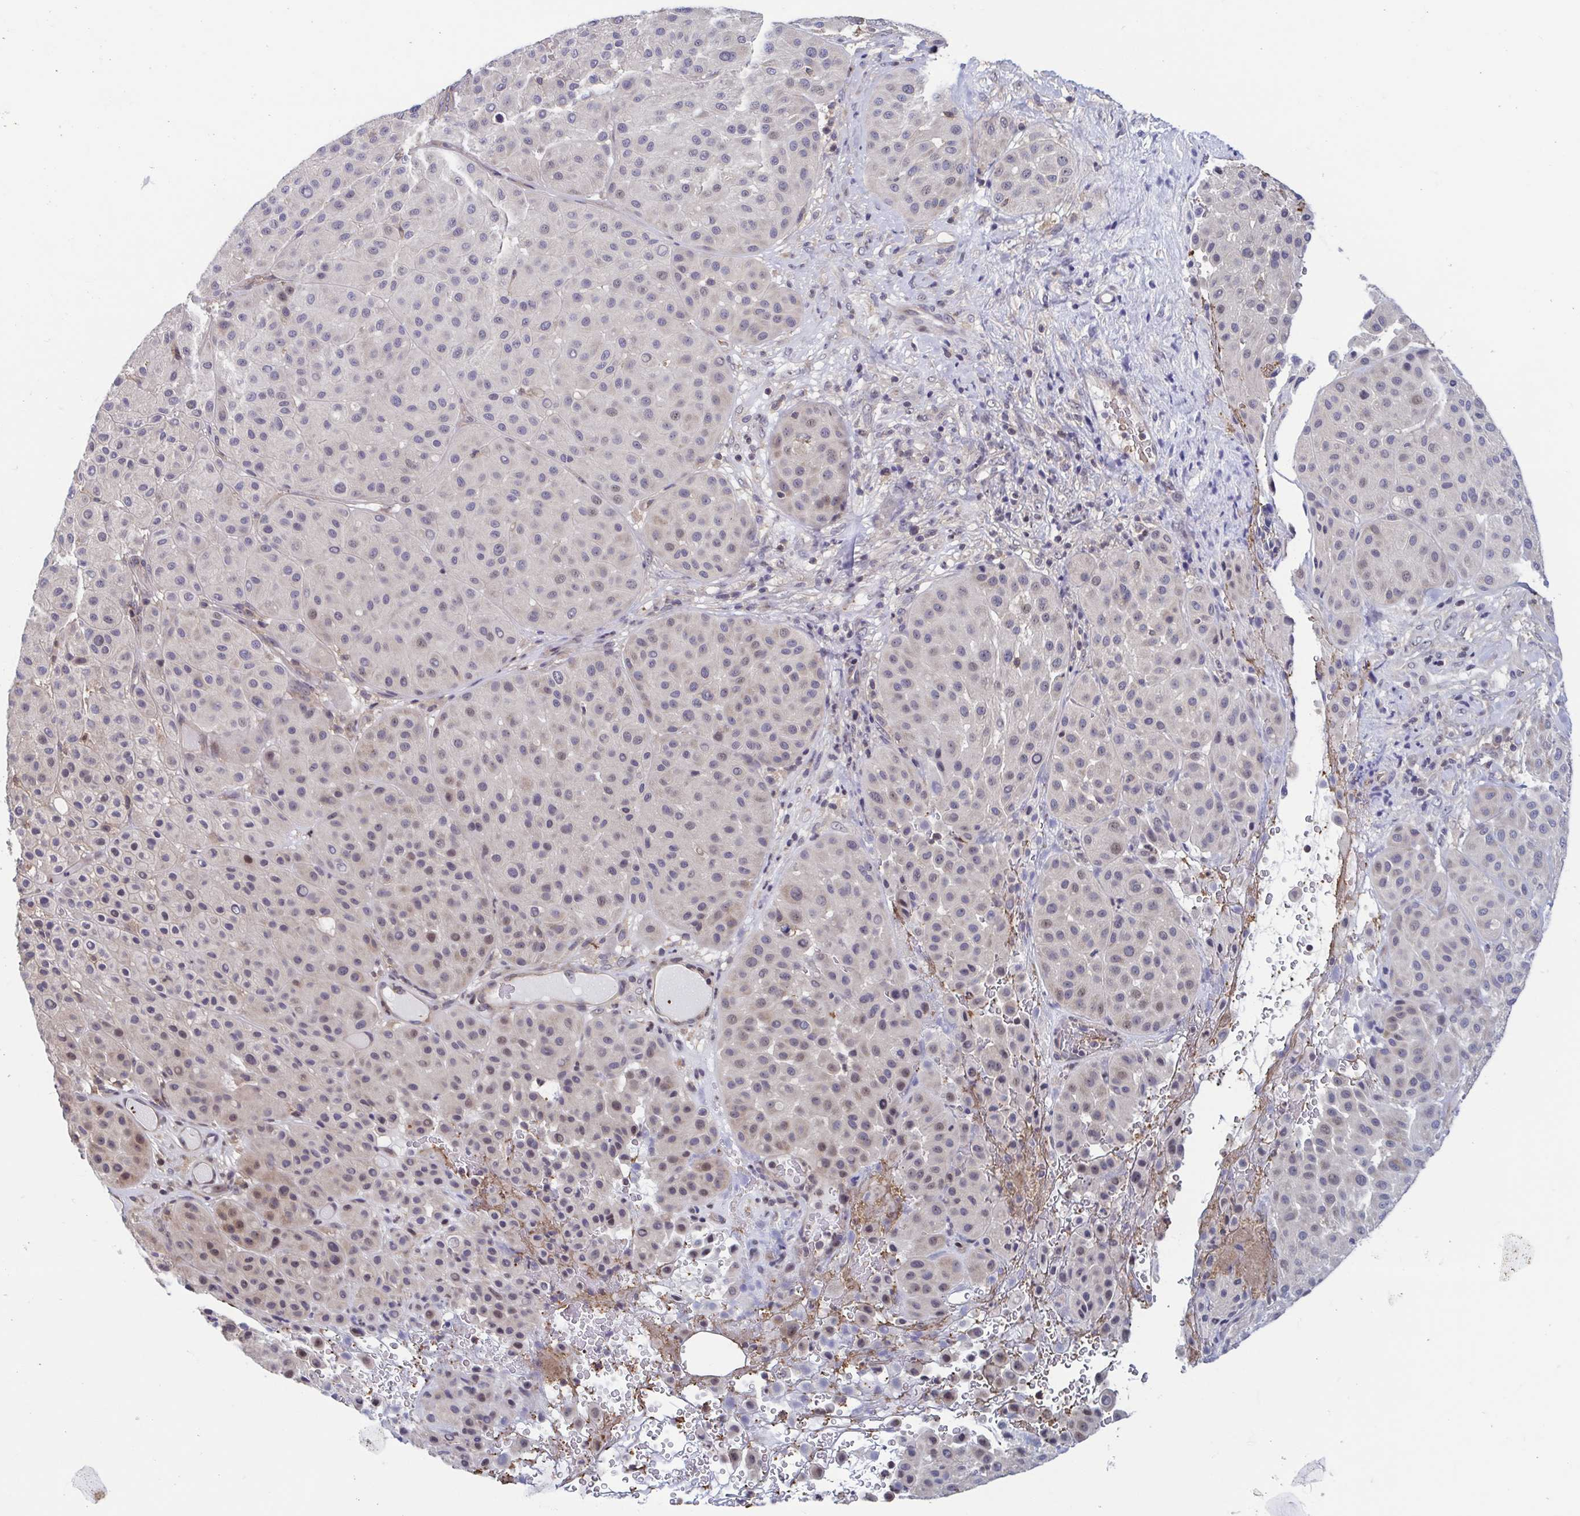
{"staining": {"intensity": "weak", "quantity": "<25%", "location": "cytoplasmic/membranous"}, "tissue": "melanoma", "cell_type": "Tumor cells", "image_type": "cancer", "snomed": [{"axis": "morphology", "description": "Malignant melanoma, Metastatic site"}, {"axis": "topography", "description": "Smooth muscle"}], "caption": "Immunohistochemistry of human melanoma exhibits no staining in tumor cells. (DAB IHC, high magnification).", "gene": "LRRC38", "patient": {"sex": "male", "age": 41}}